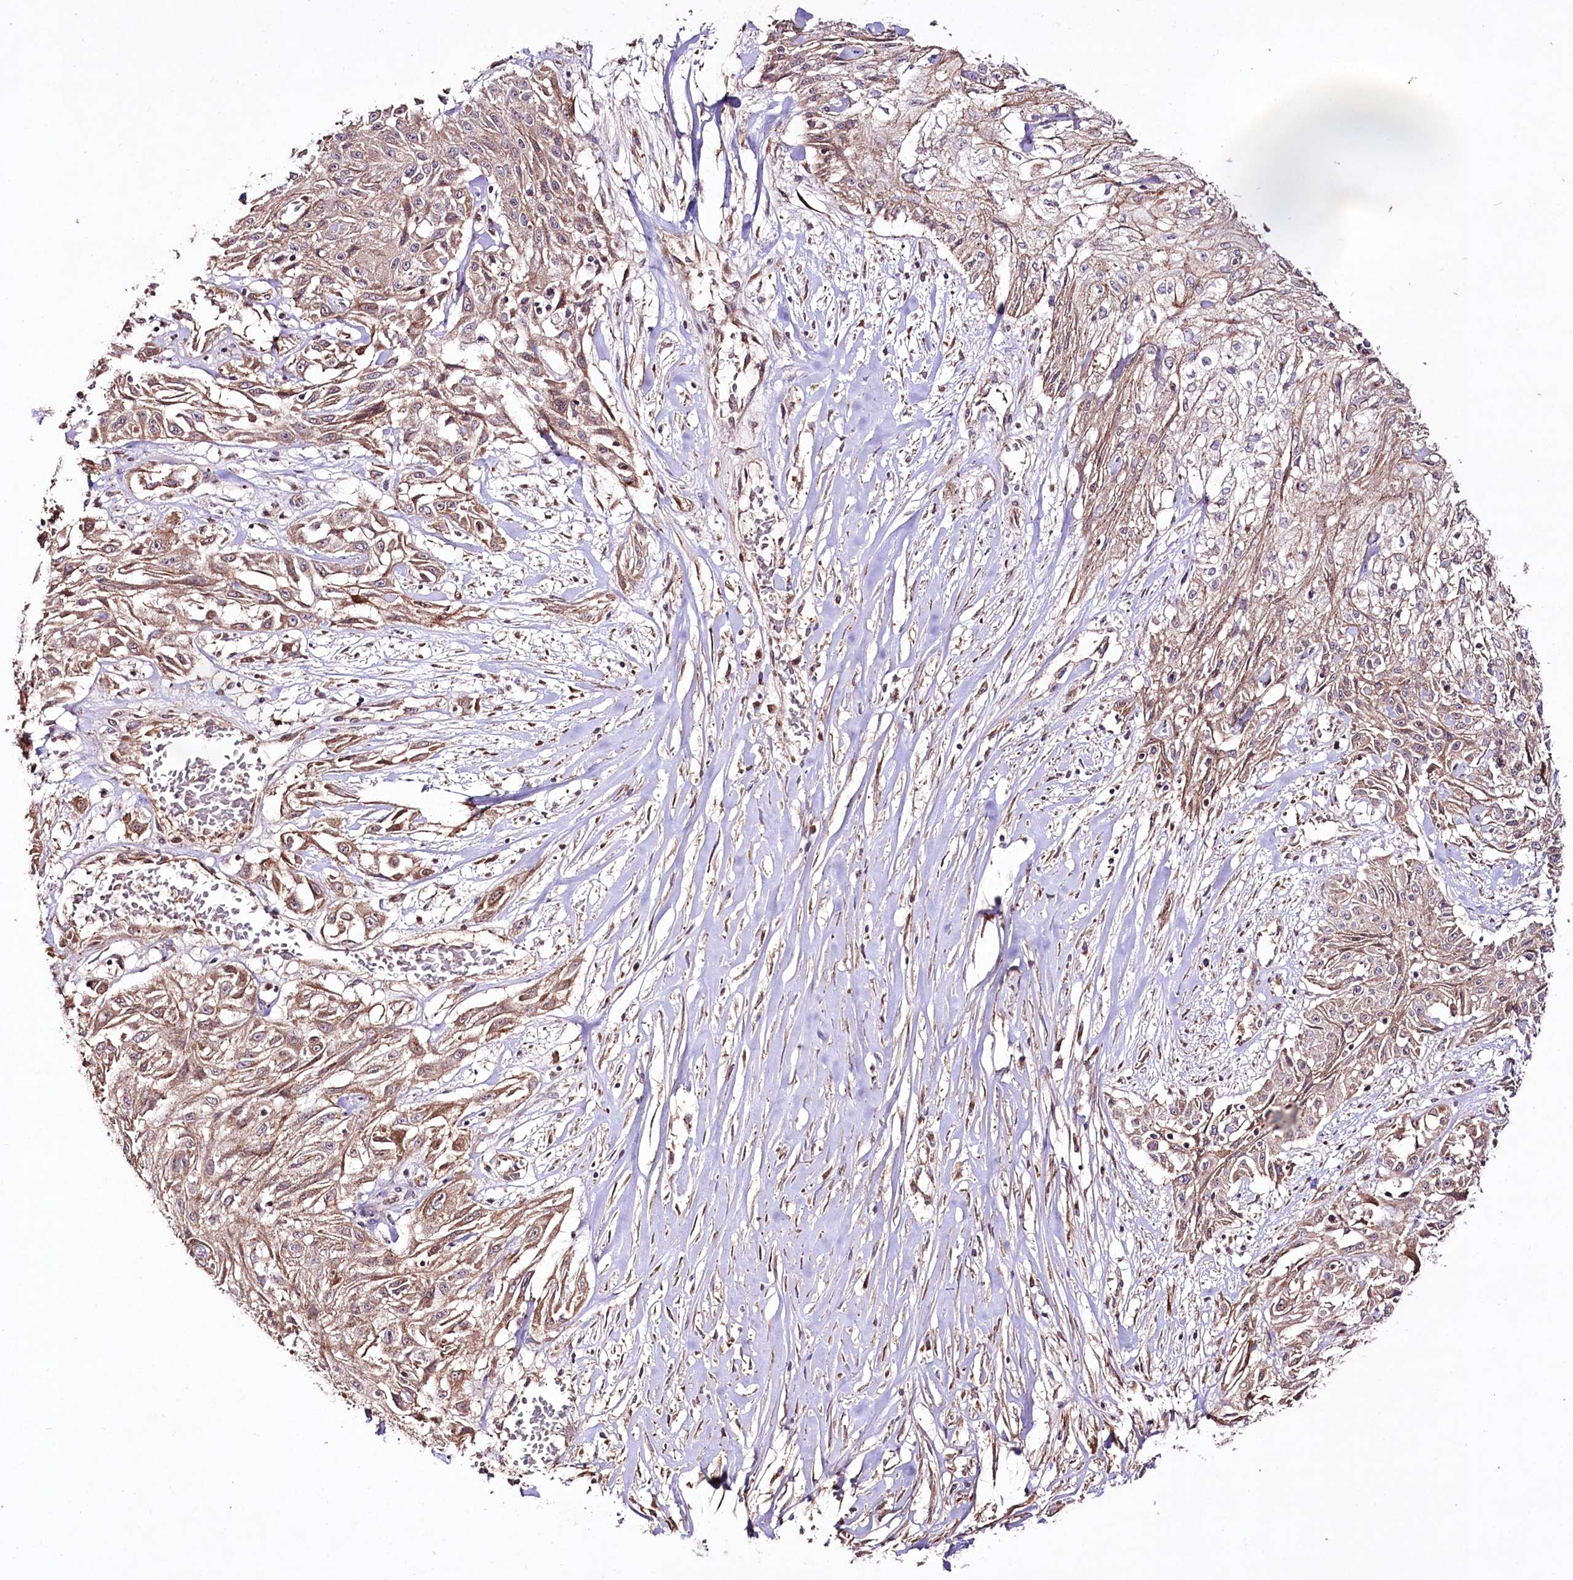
{"staining": {"intensity": "moderate", "quantity": ">75%", "location": "cytoplasmic/membranous"}, "tissue": "skin cancer", "cell_type": "Tumor cells", "image_type": "cancer", "snomed": [{"axis": "morphology", "description": "Squamous cell carcinoma, NOS"}, {"axis": "morphology", "description": "Squamous cell carcinoma, metastatic, NOS"}, {"axis": "topography", "description": "Skin"}, {"axis": "topography", "description": "Lymph node"}], "caption": "Tumor cells demonstrate medium levels of moderate cytoplasmic/membranous positivity in approximately >75% of cells in metastatic squamous cell carcinoma (skin).", "gene": "REXO2", "patient": {"sex": "male", "age": 75}}